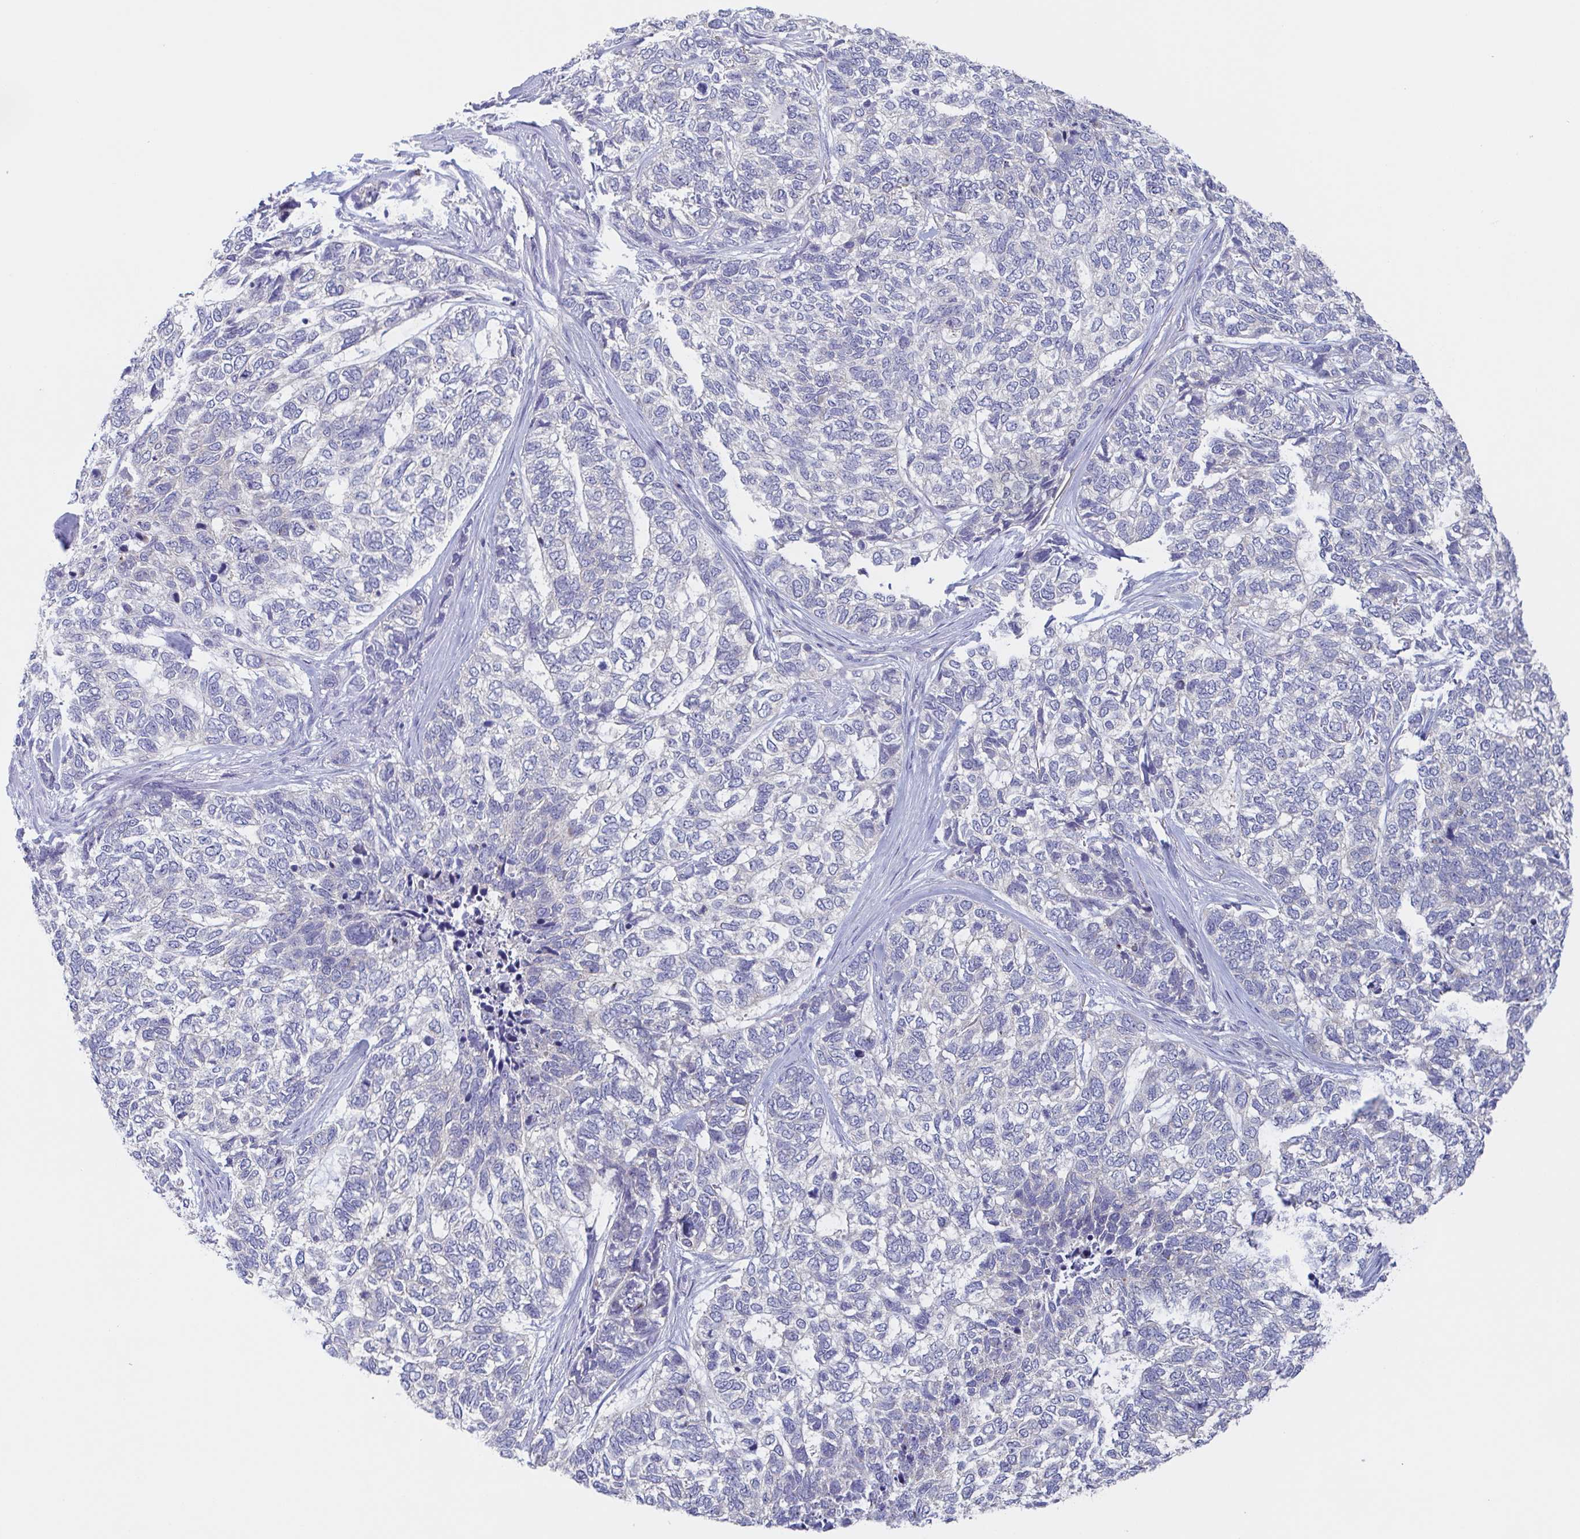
{"staining": {"intensity": "negative", "quantity": "none", "location": "none"}, "tissue": "skin cancer", "cell_type": "Tumor cells", "image_type": "cancer", "snomed": [{"axis": "morphology", "description": "Basal cell carcinoma"}, {"axis": "topography", "description": "Skin"}], "caption": "Protein analysis of skin cancer (basal cell carcinoma) exhibits no significant expression in tumor cells.", "gene": "CHMP5", "patient": {"sex": "female", "age": 65}}